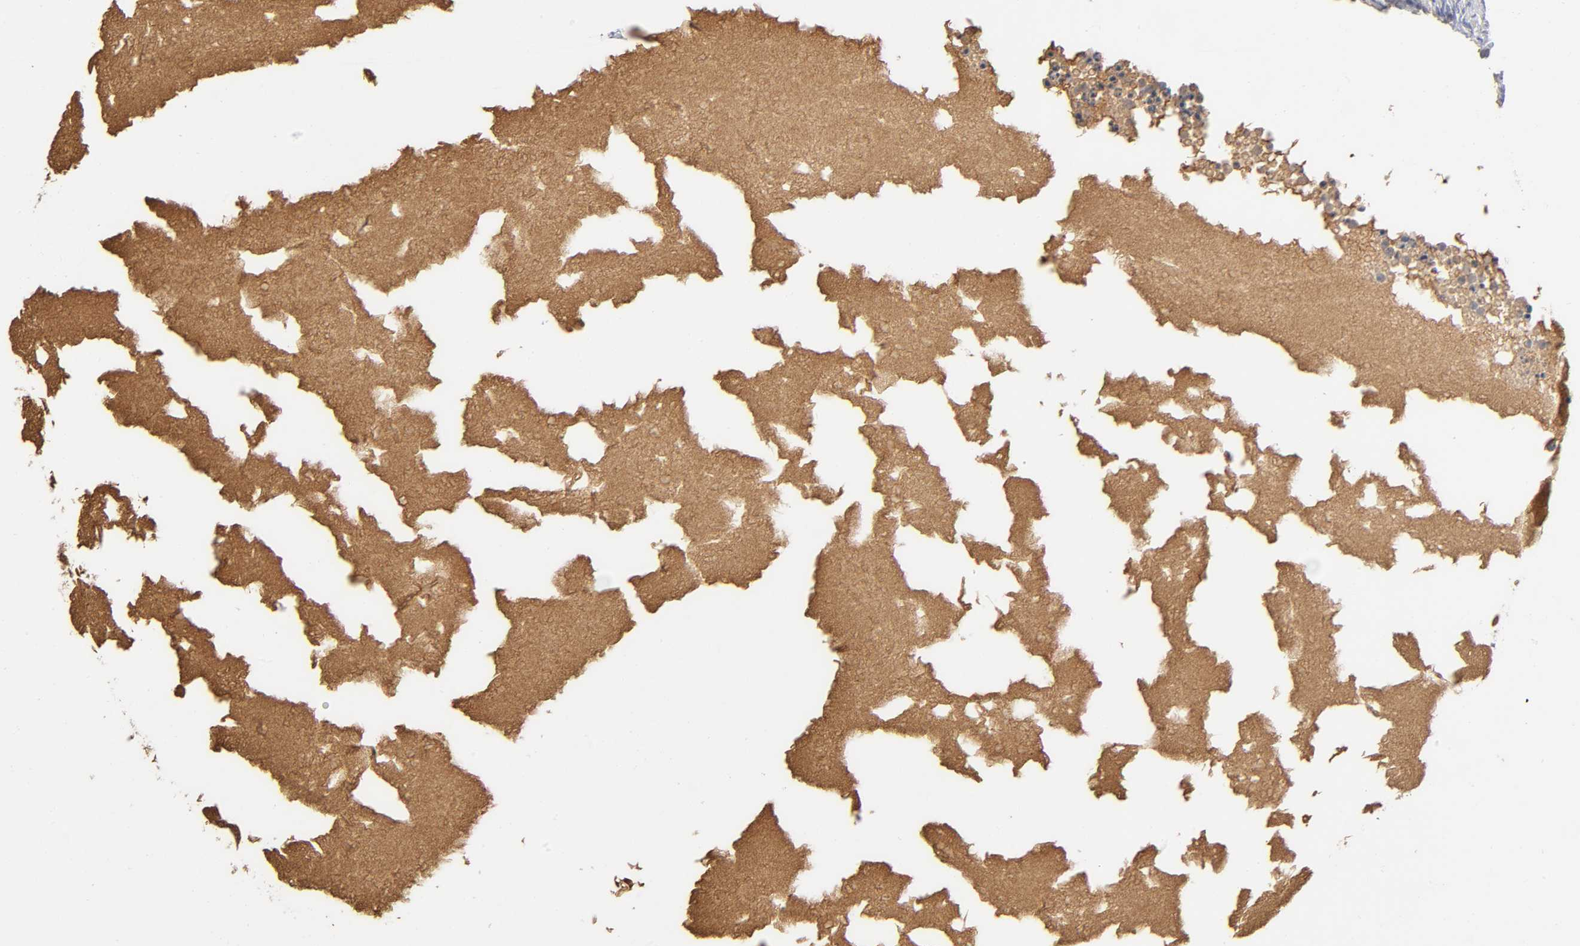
{"staining": {"intensity": "moderate", "quantity": "25%-75%", "location": "cytoplasmic/membranous"}, "tissue": "ovary", "cell_type": "Follicle cells", "image_type": "normal", "snomed": [{"axis": "morphology", "description": "Normal tissue, NOS"}, {"axis": "topography", "description": "Ovary"}], "caption": "About 25%-75% of follicle cells in benign ovary reveal moderate cytoplasmic/membranous protein staining as visualized by brown immunohistochemical staining.", "gene": "NOVA1", "patient": {"sex": "female", "age": 35}}